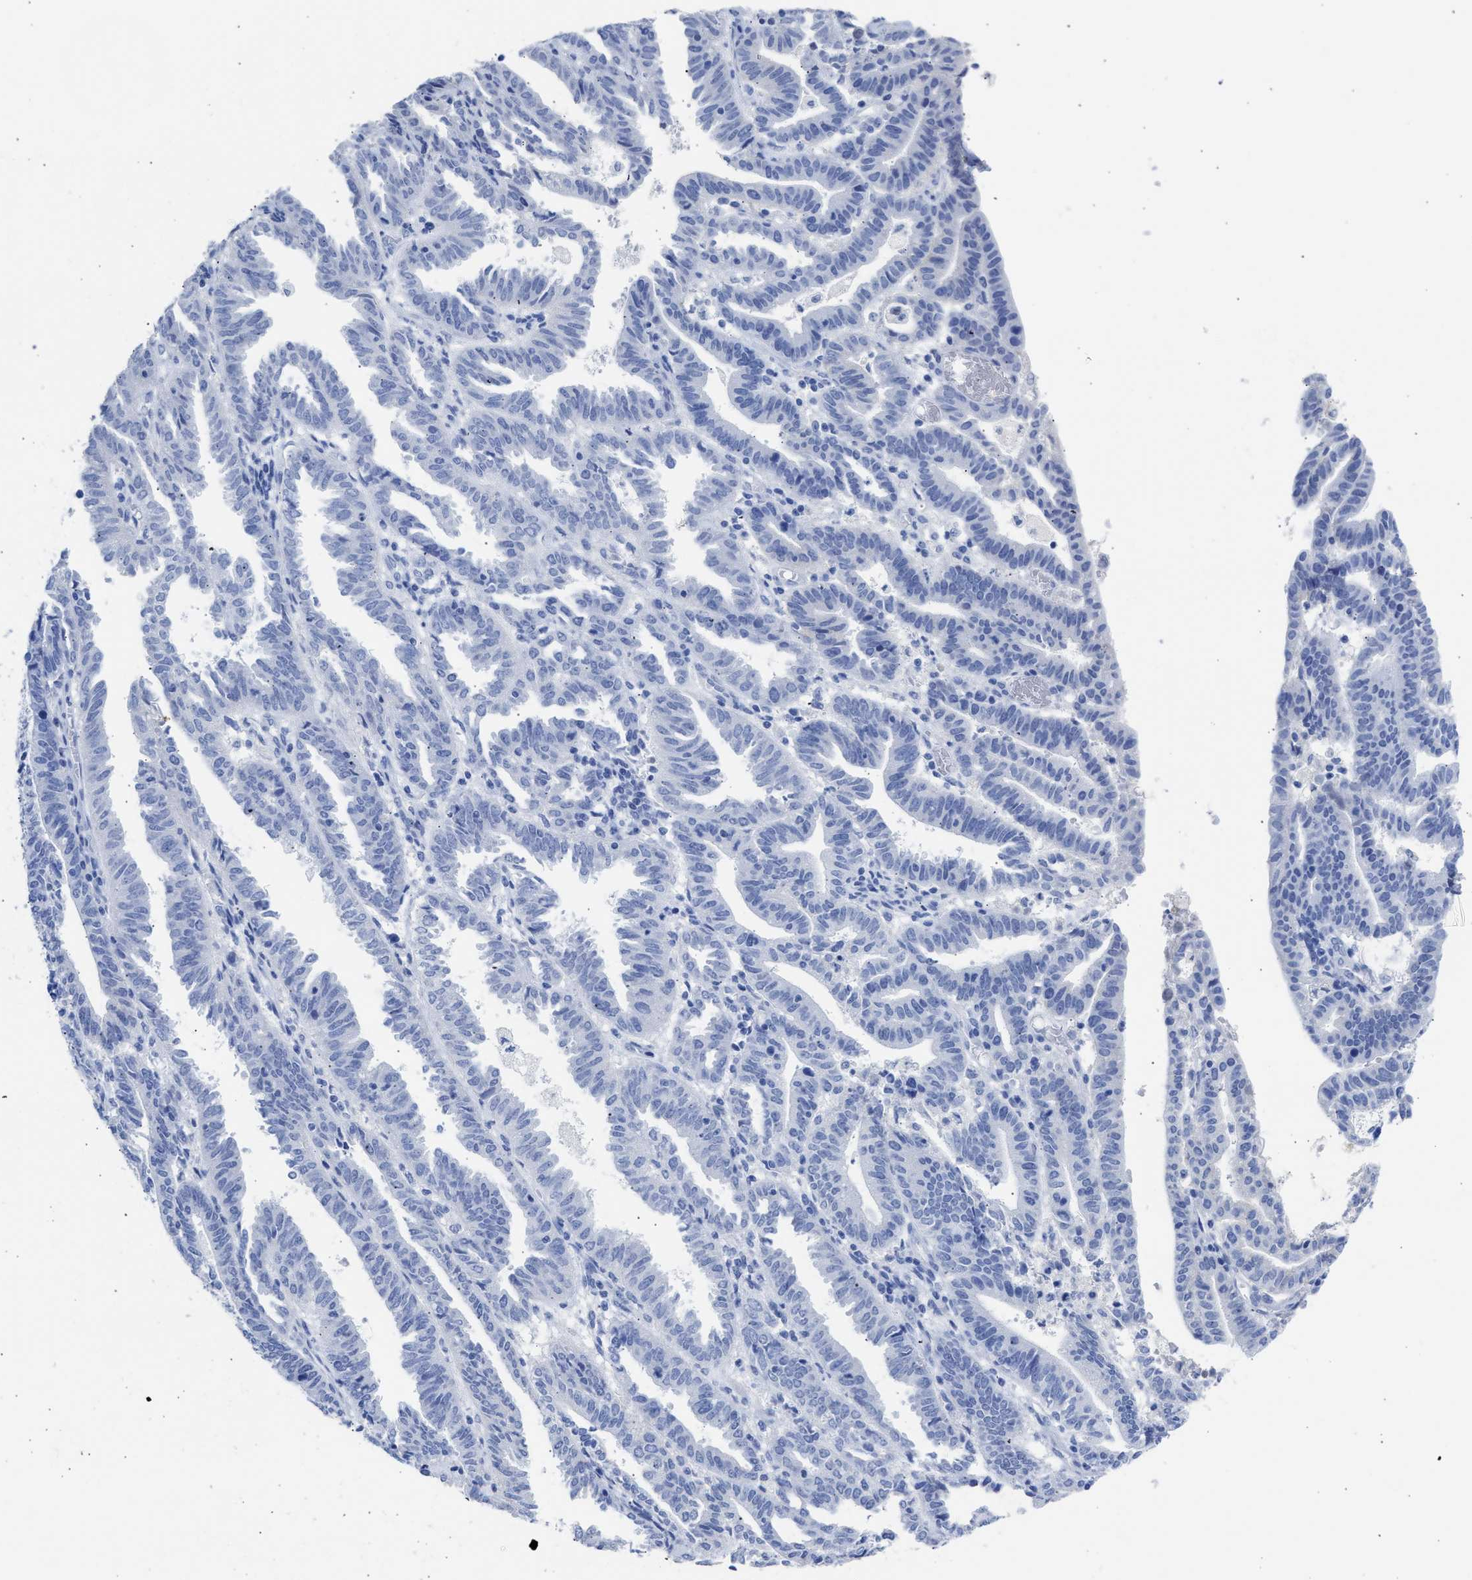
{"staining": {"intensity": "negative", "quantity": "none", "location": "none"}, "tissue": "endometrial cancer", "cell_type": "Tumor cells", "image_type": "cancer", "snomed": [{"axis": "morphology", "description": "Adenocarcinoma, NOS"}, {"axis": "topography", "description": "Uterus"}], "caption": "High magnification brightfield microscopy of endometrial cancer (adenocarcinoma) stained with DAB (3,3'-diaminobenzidine) (brown) and counterstained with hematoxylin (blue): tumor cells show no significant expression. (IHC, brightfield microscopy, high magnification).", "gene": "NCAM1", "patient": {"sex": "female", "age": 83}}